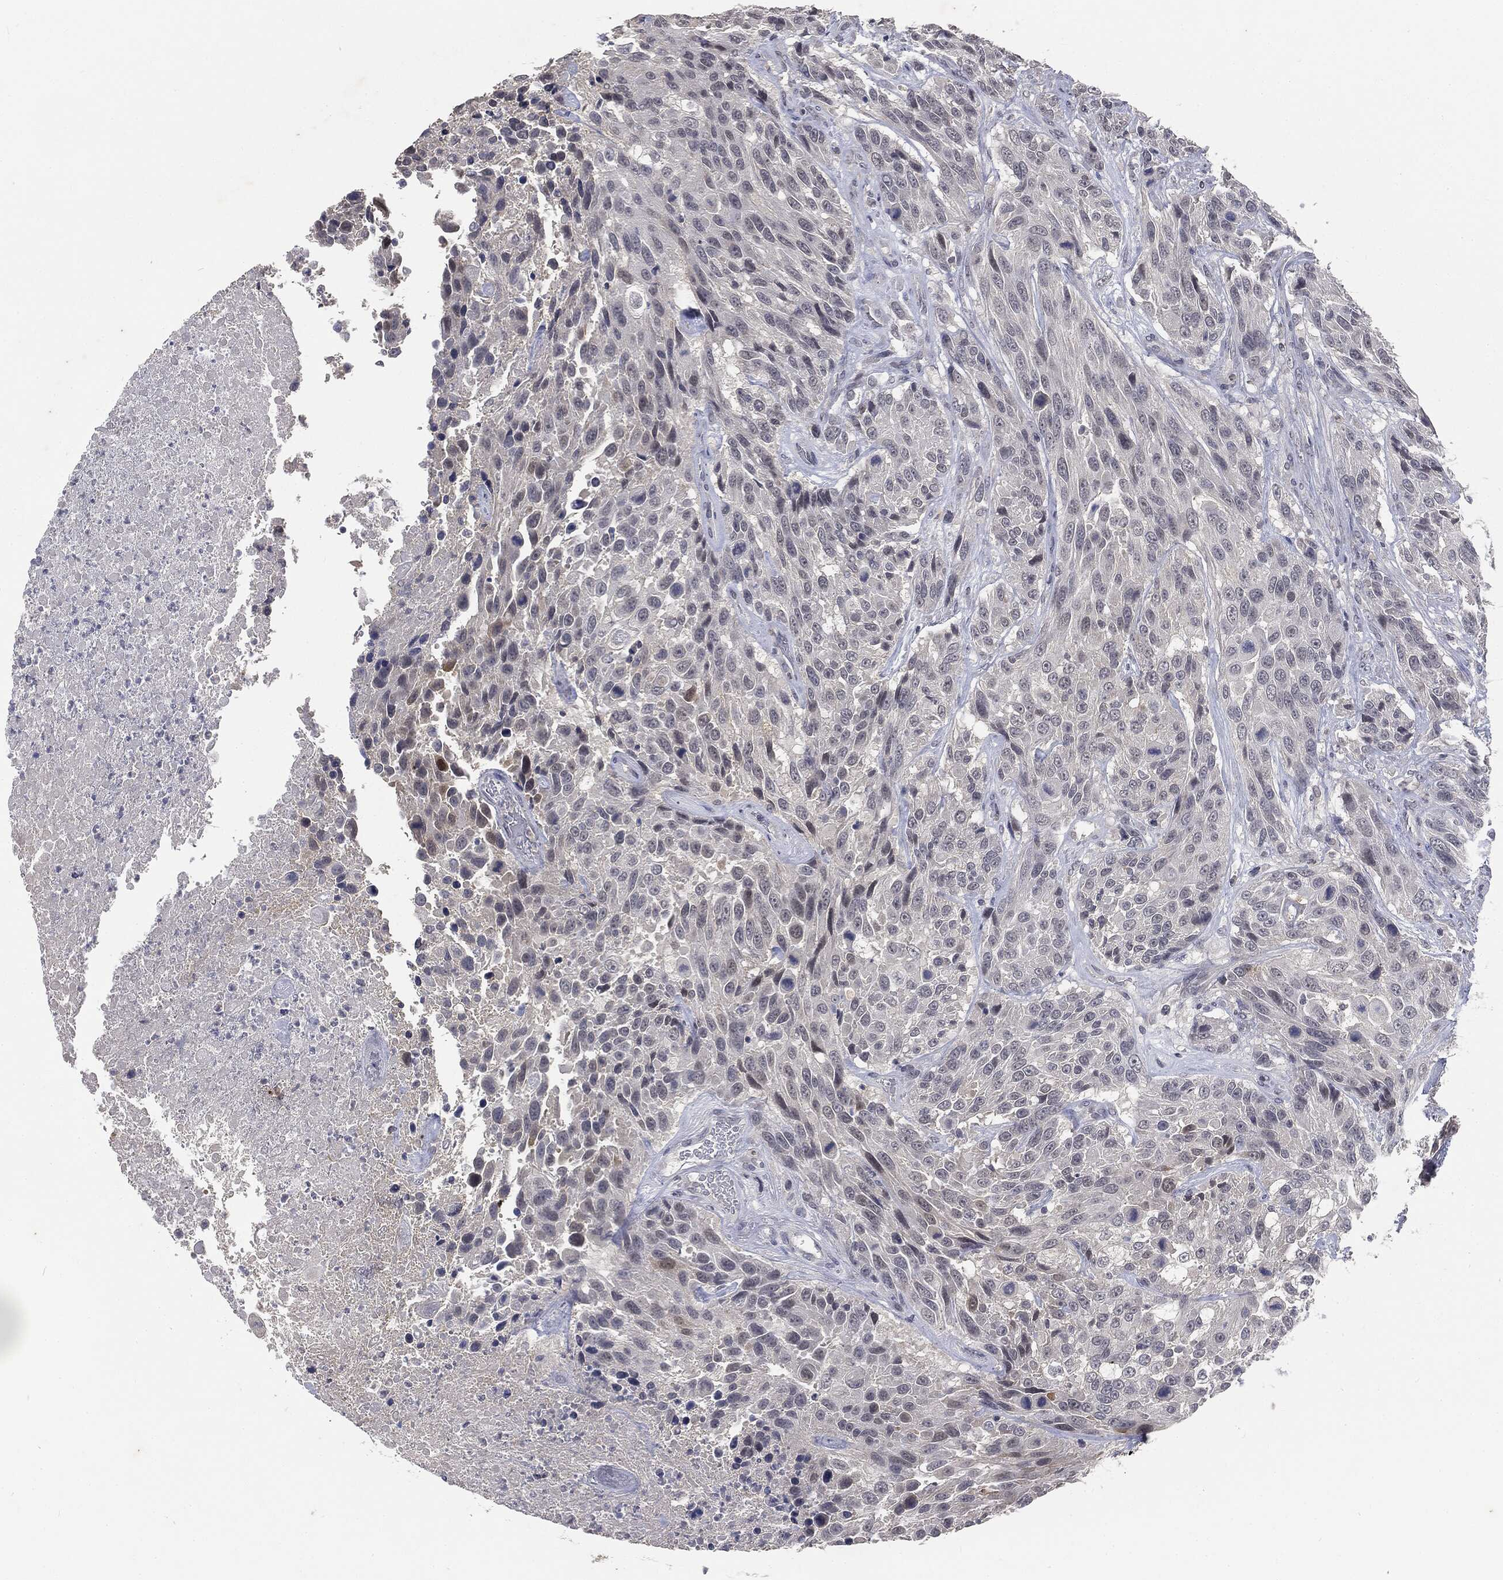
{"staining": {"intensity": "negative", "quantity": "none", "location": "none"}, "tissue": "urothelial cancer", "cell_type": "Tumor cells", "image_type": "cancer", "snomed": [{"axis": "morphology", "description": "Urothelial carcinoma, High grade"}, {"axis": "topography", "description": "Urinary bladder"}], "caption": "High-grade urothelial carcinoma stained for a protein using immunohistochemistry (IHC) demonstrates no staining tumor cells.", "gene": "SLC2A2", "patient": {"sex": "female", "age": 70}}